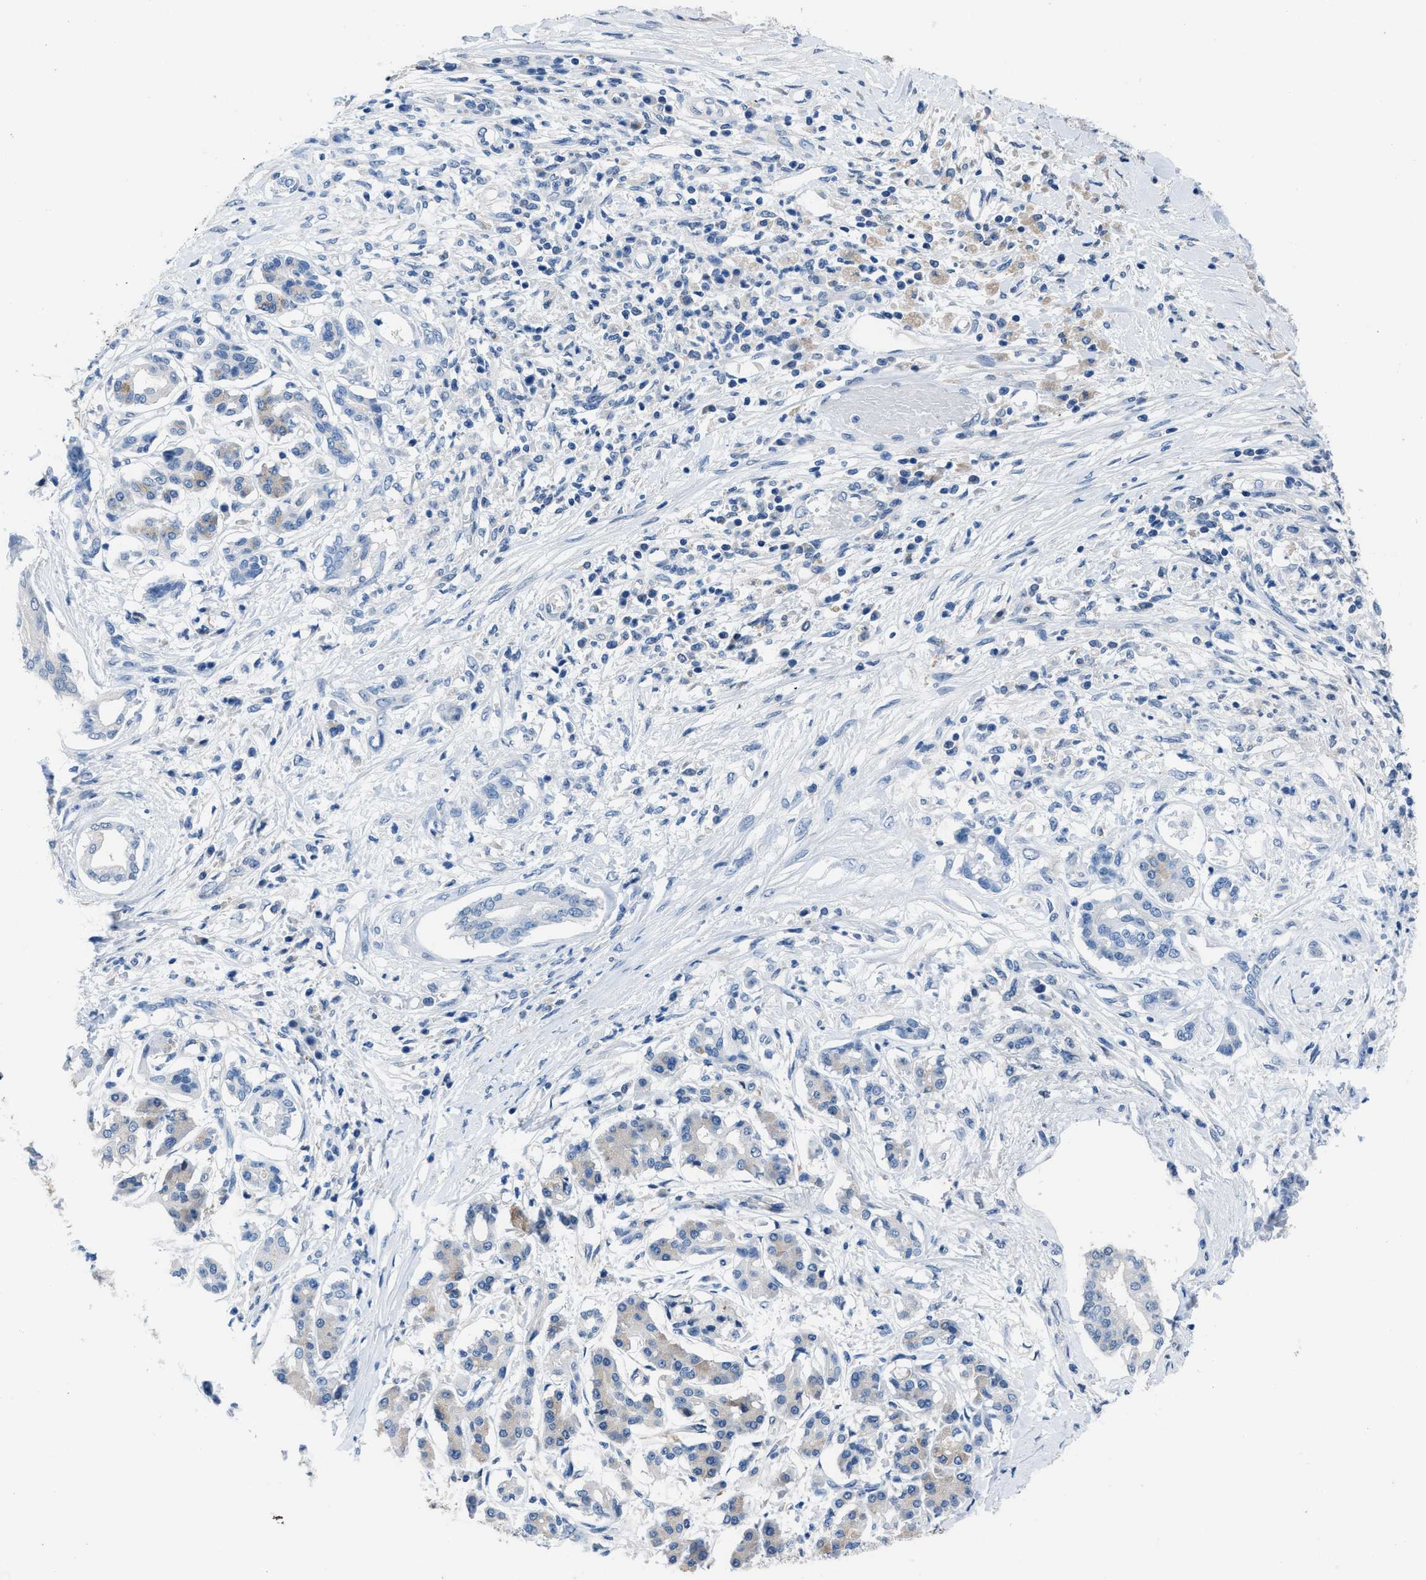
{"staining": {"intensity": "negative", "quantity": "none", "location": "none"}, "tissue": "pancreatic cancer", "cell_type": "Tumor cells", "image_type": "cancer", "snomed": [{"axis": "morphology", "description": "Adenocarcinoma, NOS"}, {"axis": "topography", "description": "Pancreas"}], "caption": "This histopathology image is of pancreatic cancer (adenocarcinoma) stained with IHC to label a protein in brown with the nuclei are counter-stained blue. There is no expression in tumor cells.", "gene": "NUDT5", "patient": {"sex": "female", "age": 56}}